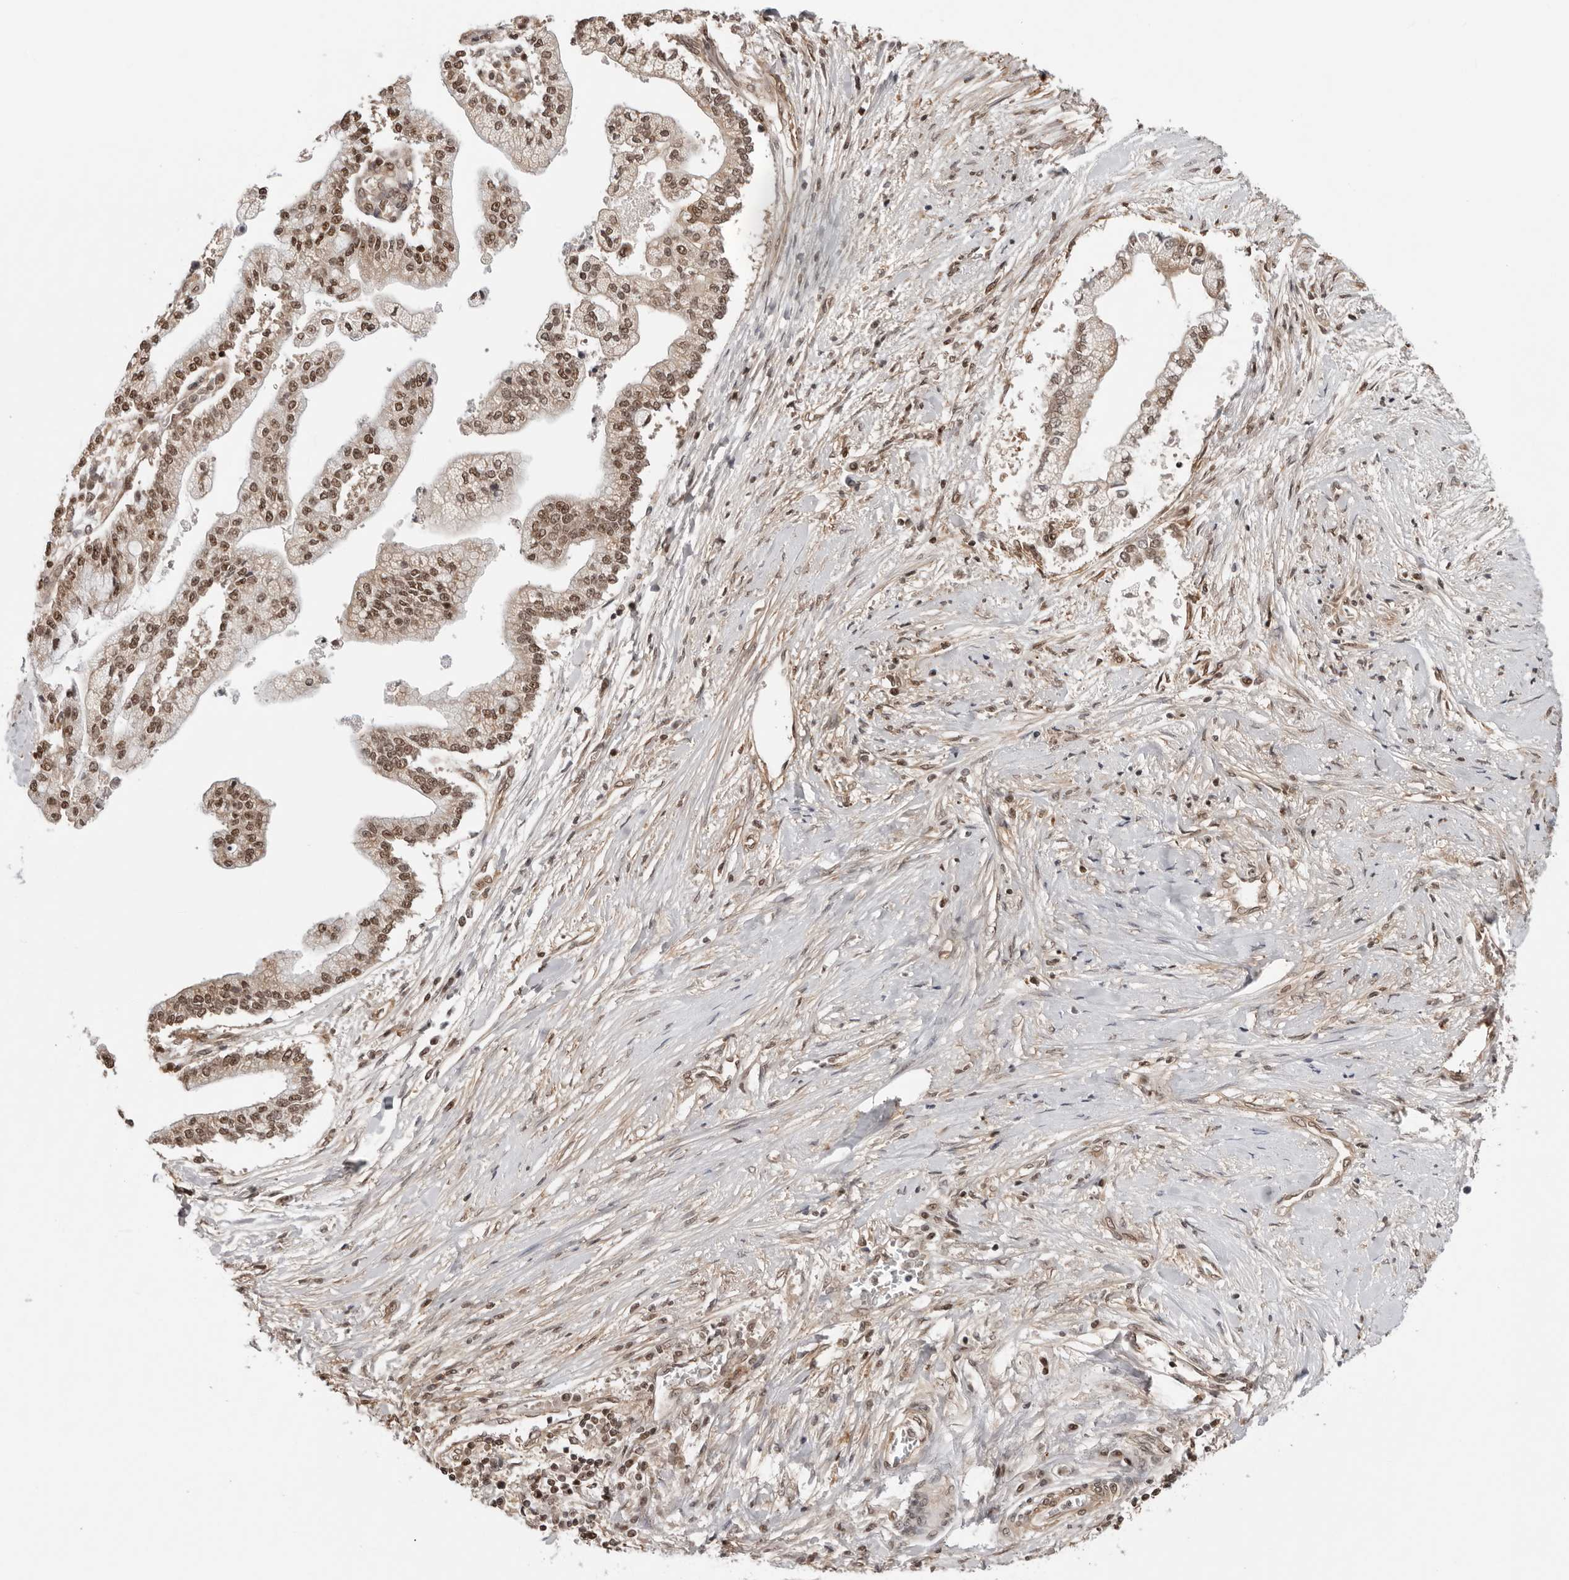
{"staining": {"intensity": "moderate", "quantity": "25%-75%", "location": "nuclear"}, "tissue": "liver cancer", "cell_type": "Tumor cells", "image_type": "cancer", "snomed": [{"axis": "morphology", "description": "Cholangiocarcinoma"}, {"axis": "topography", "description": "Liver"}], "caption": "Liver cancer was stained to show a protein in brown. There is medium levels of moderate nuclear staining in approximately 25%-75% of tumor cells.", "gene": "SDE2", "patient": {"sex": "male", "age": 50}}